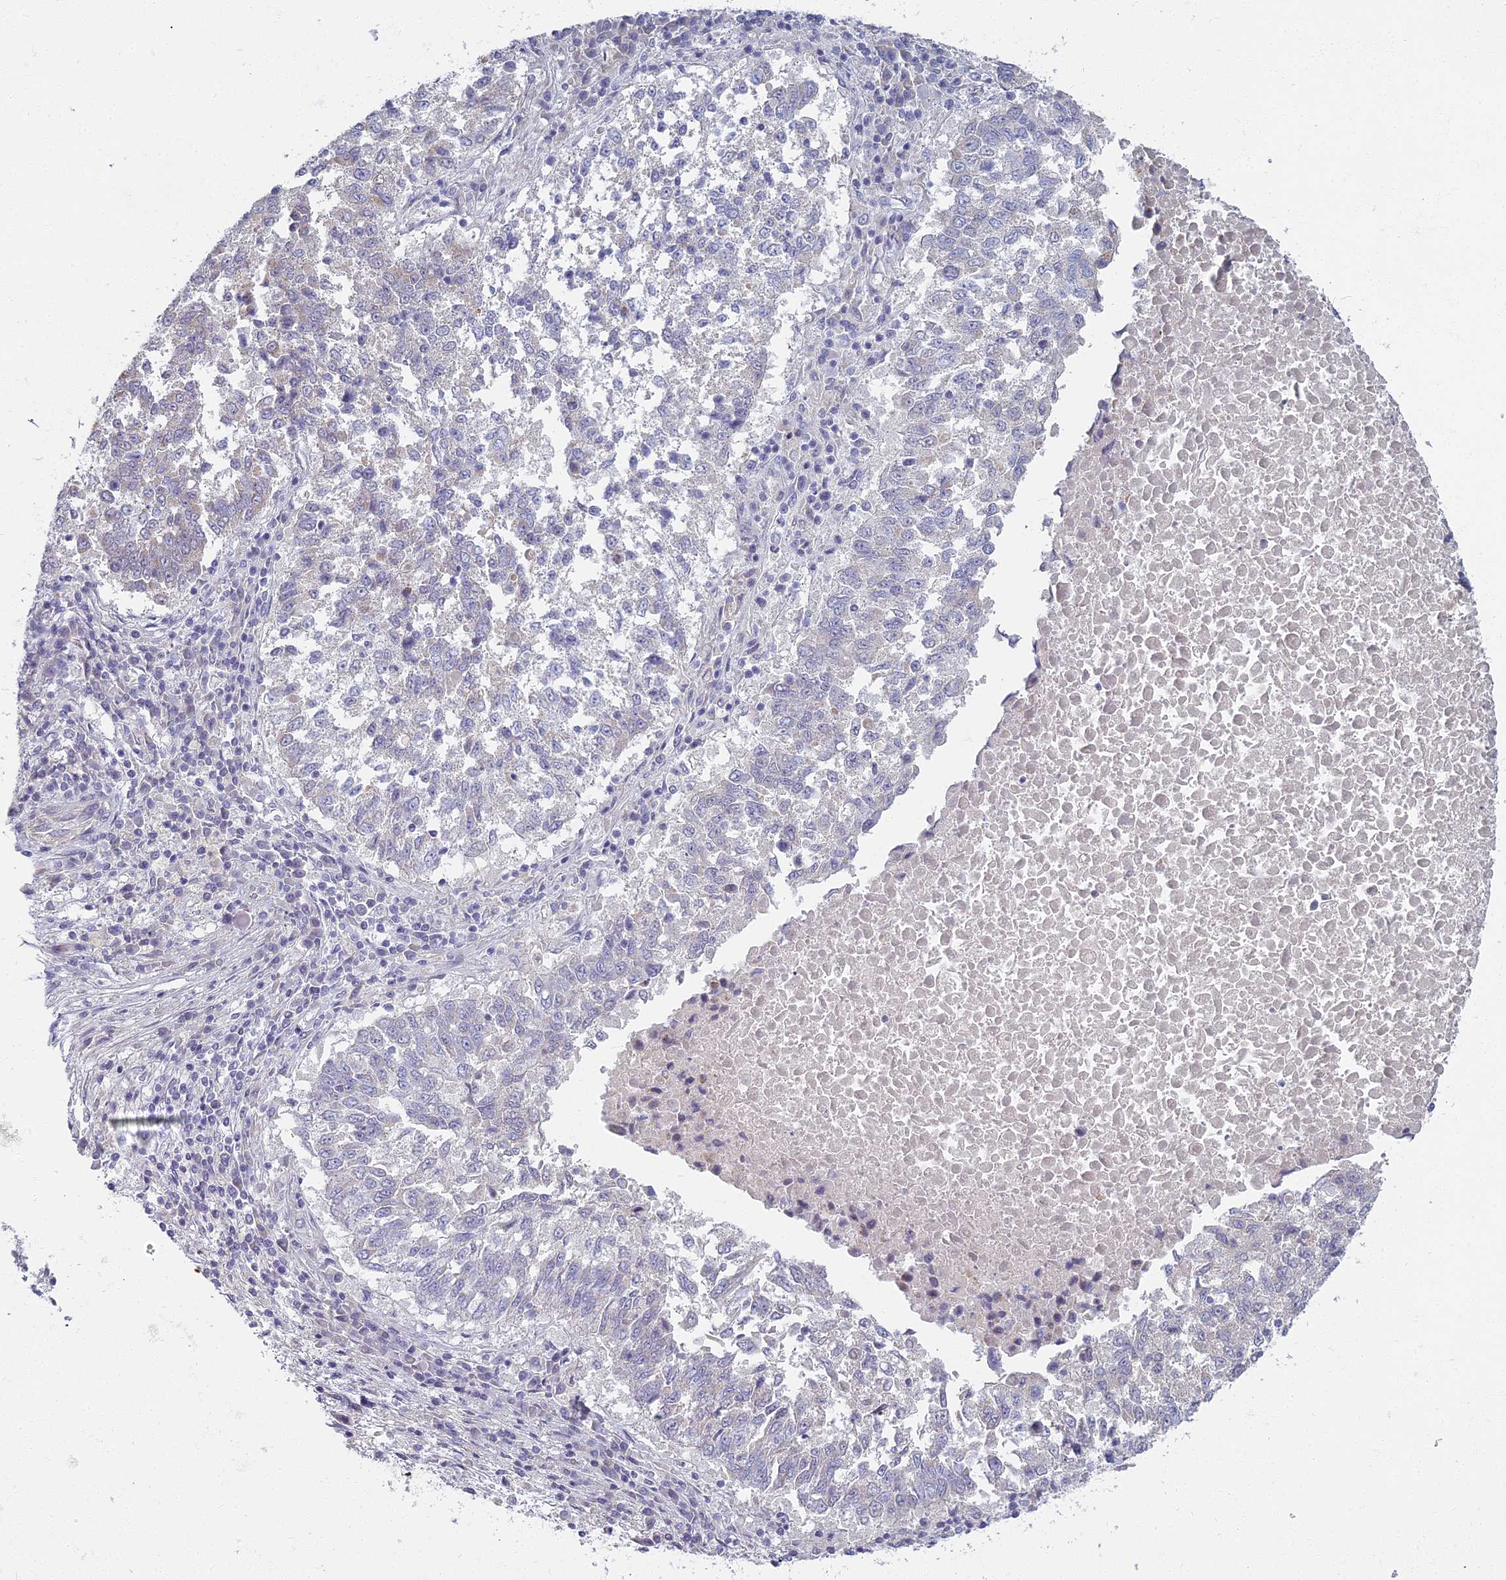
{"staining": {"intensity": "negative", "quantity": "none", "location": "none"}, "tissue": "lung cancer", "cell_type": "Tumor cells", "image_type": "cancer", "snomed": [{"axis": "morphology", "description": "Squamous cell carcinoma, NOS"}, {"axis": "topography", "description": "Lung"}], "caption": "This is a histopathology image of immunohistochemistry (IHC) staining of squamous cell carcinoma (lung), which shows no staining in tumor cells. (DAB (3,3'-diaminobenzidine) IHC with hematoxylin counter stain).", "gene": "ARL15", "patient": {"sex": "male", "age": 73}}